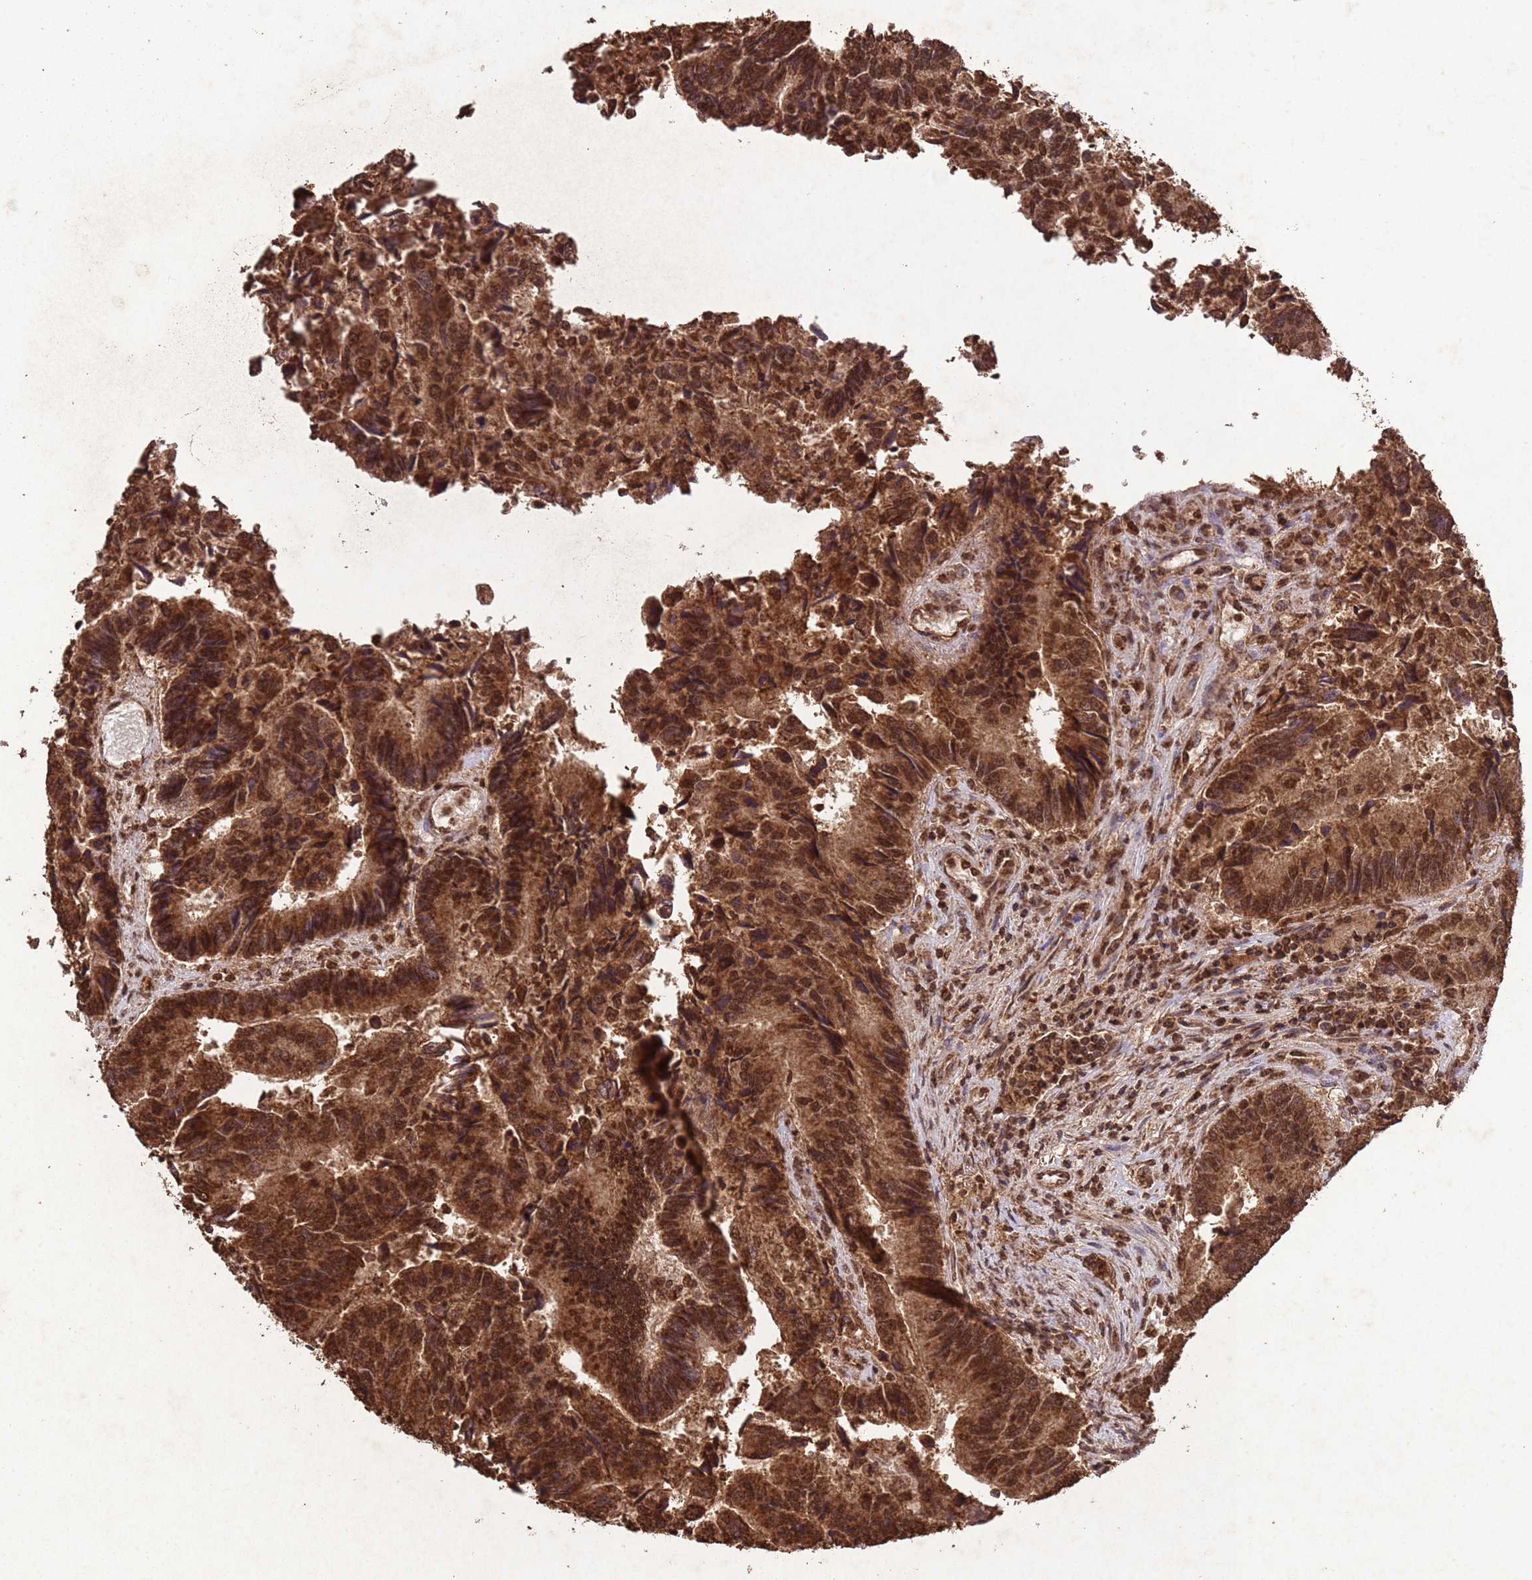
{"staining": {"intensity": "strong", "quantity": ">75%", "location": "cytoplasmic/membranous,nuclear"}, "tissue": "colorectal cancer", "cell_type": "Tumor cells", "image_type": "cancer", "snomed": [{"axis": "morphology", "description": "Adenocarcinoma, NOS"}, {"axis": "topography", "description": "Colon"}], "caption": "This is a histology image of immunohistochemistry (IHC) staining of colorectal cancer, which shows strong staining in the cytoplasmic/membranous and nuclear of tumor cells.", "gene": "HDAC10", "patient": {"sex": "female", "age": 67}}